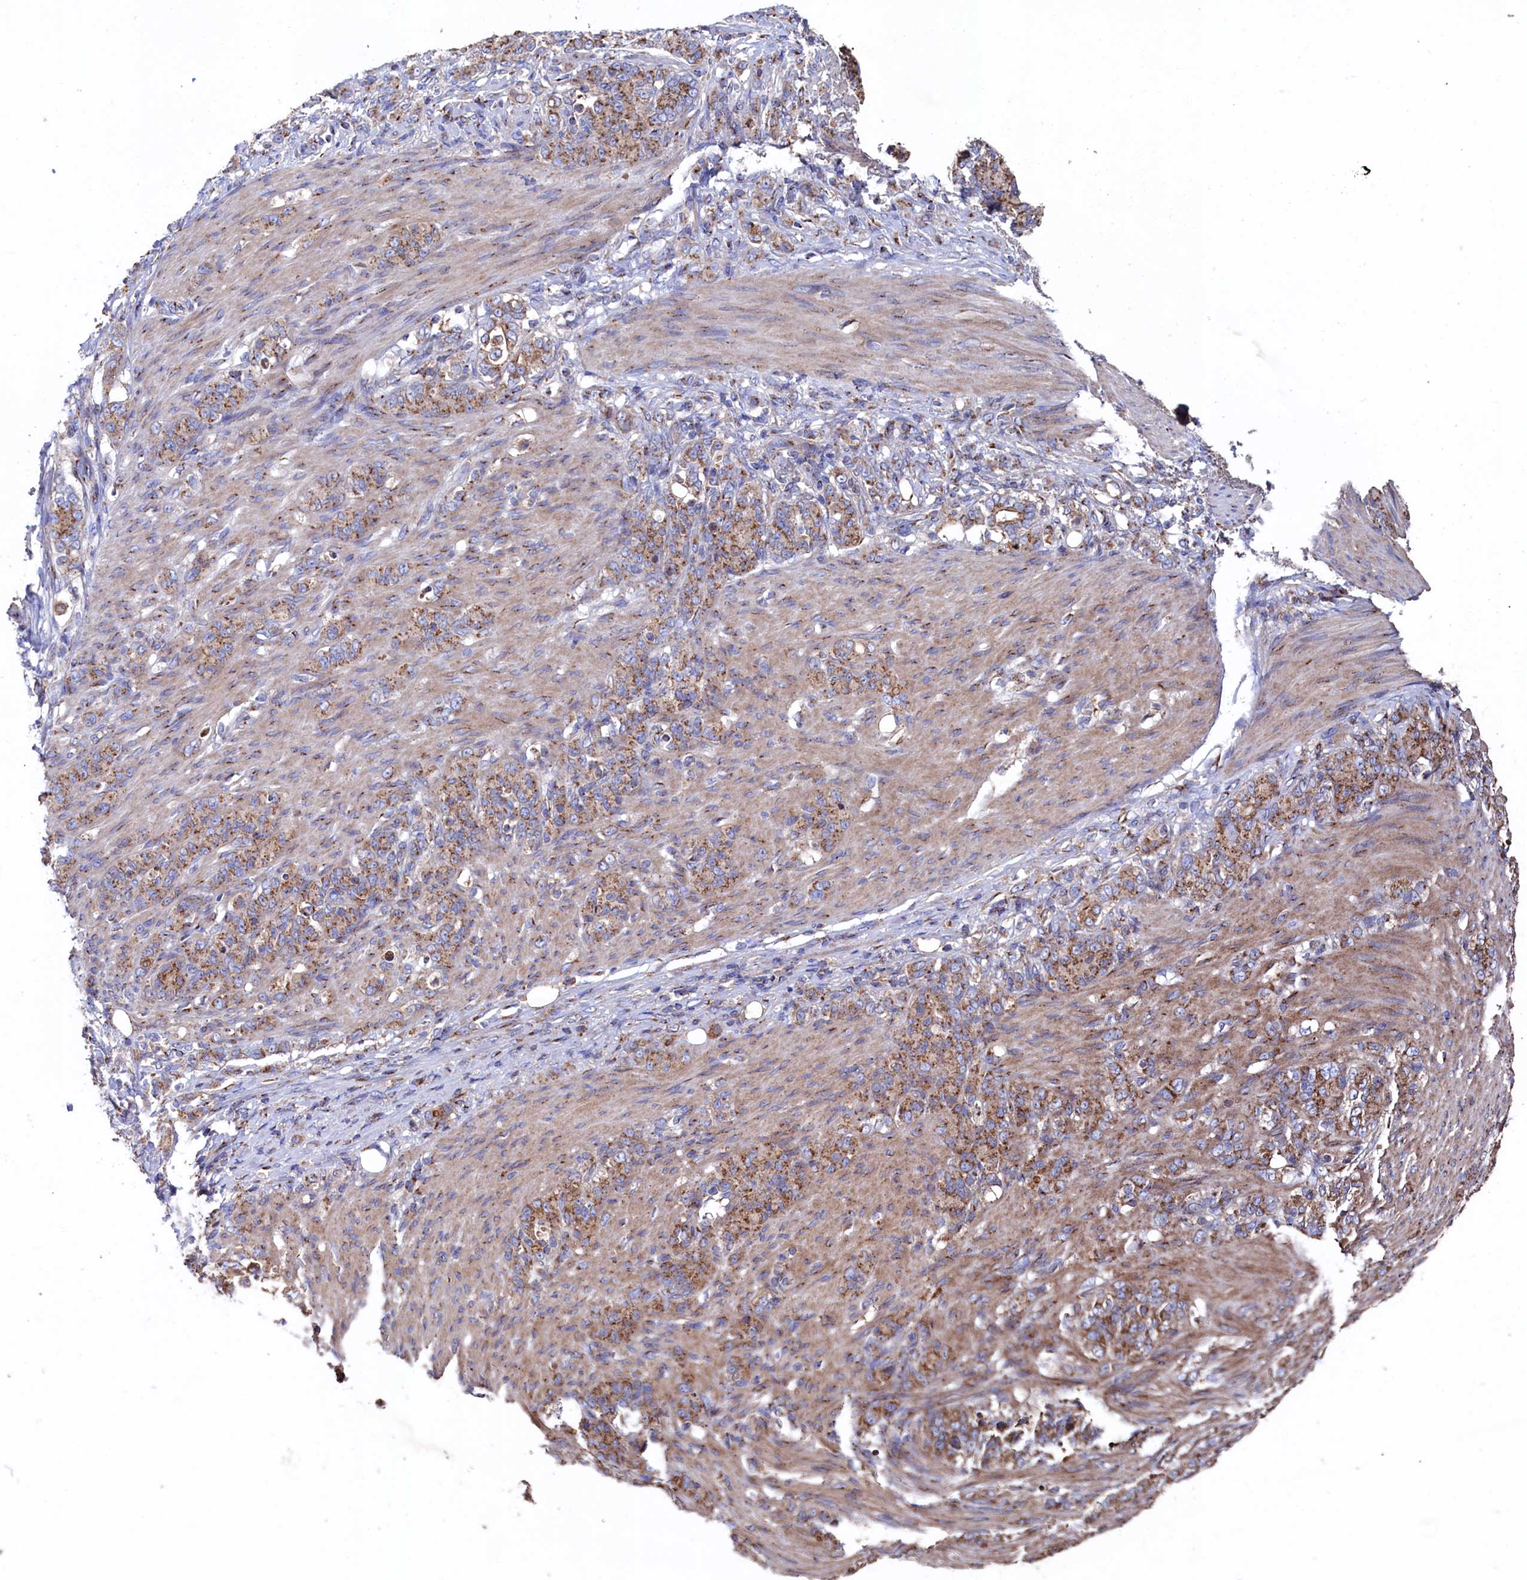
{"staining": {"intensity": "moderate", "quantity": ">75%", "location": "cytoplasmic/membranous"}, "tissue": "stomach cancer", "cell_type": "Tumor cells", "image_type": "cancer", "snomed": [{"axis": "morphology", "description": "Adenocarcinoma, NOS"}, {"axis": "topography", "description": "Stomach"}], "caption": "About >75% of tumor cells in stomach adenocarcinoma display moderate cytoplasmic/membranous protein staining as visualized by brown immunohistochemical staining.", "gene": "PRRC1", "patient": {"sex": "female", "age": 79}}